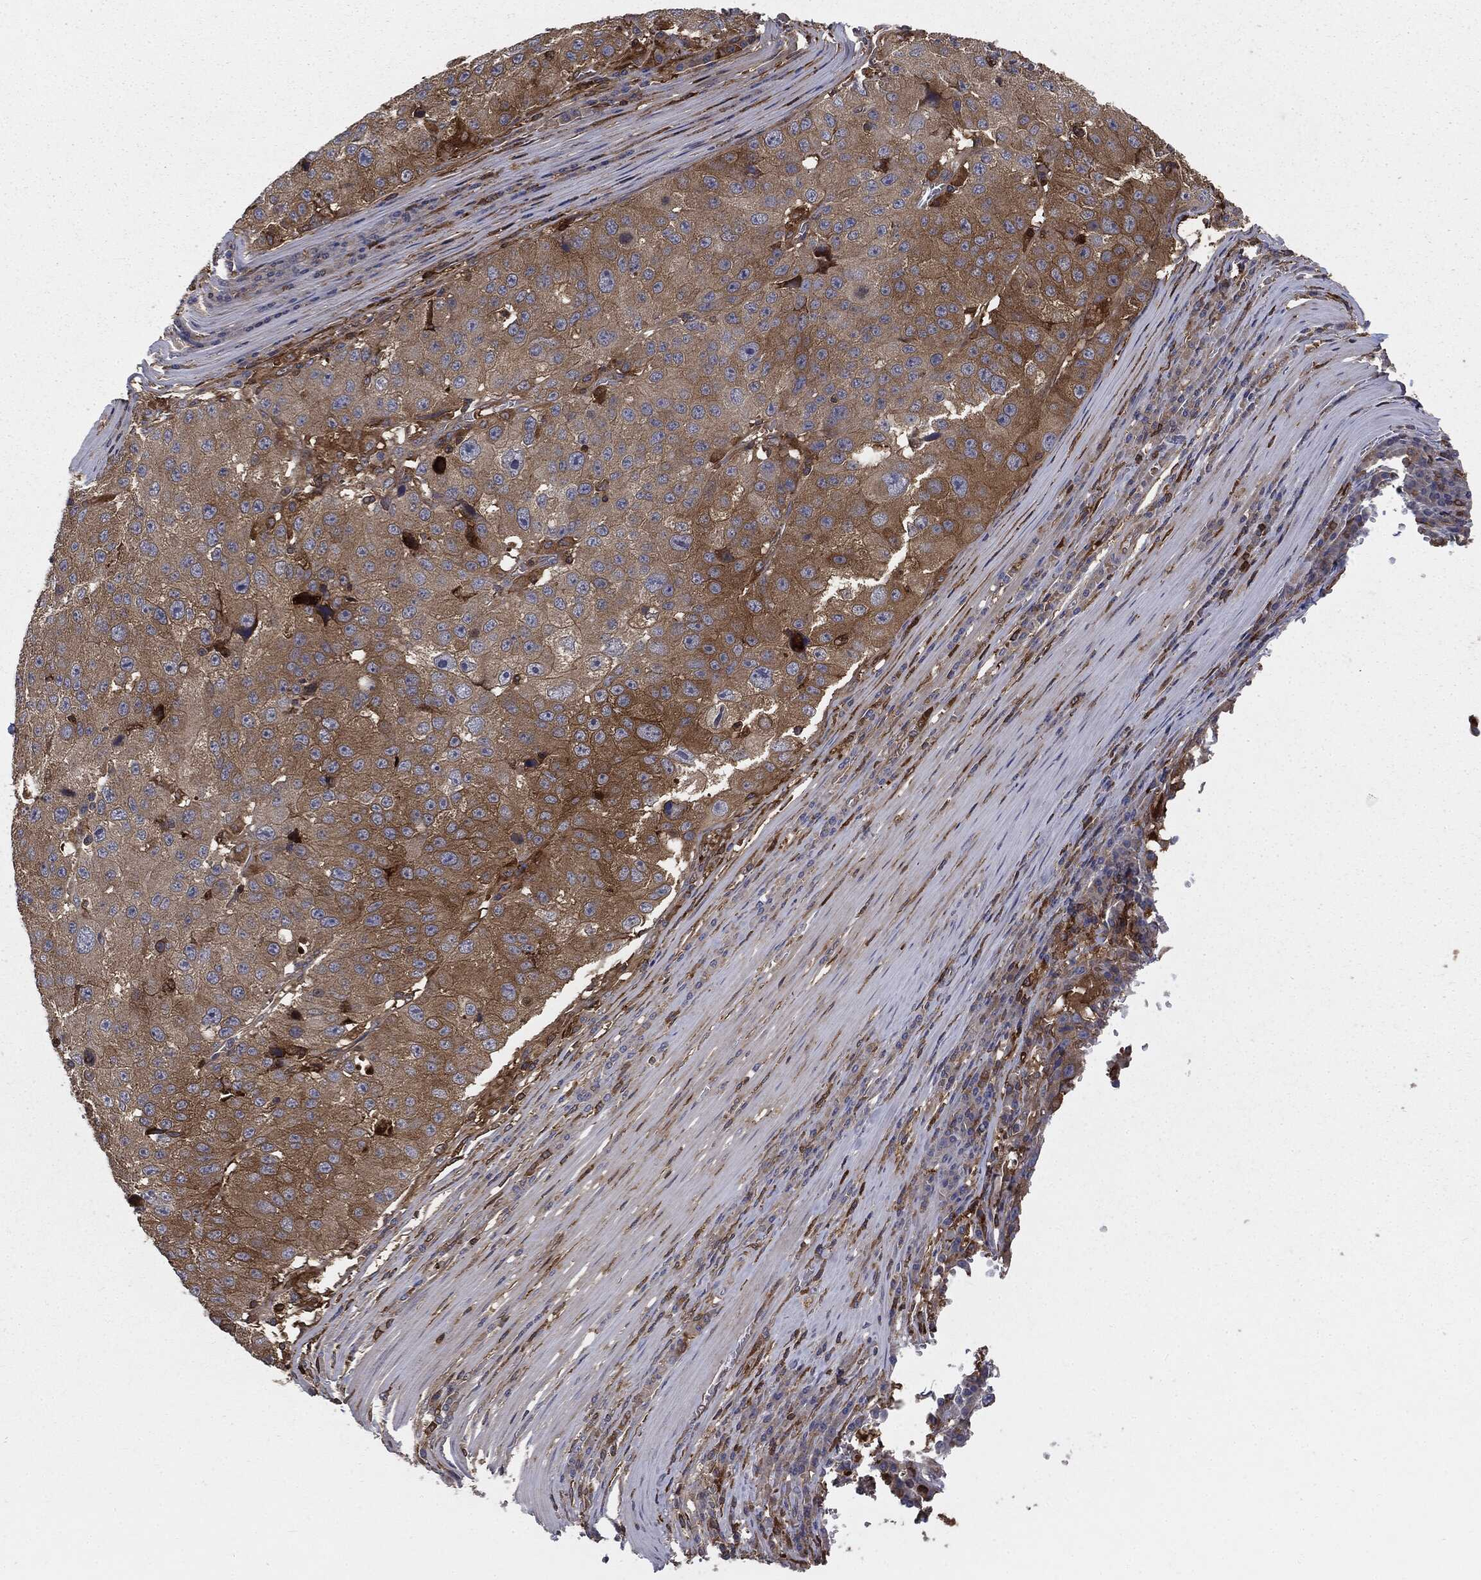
{"staining": {"intensity": "moderate", "quantity": "25%-75%", "location": "cytoplasmic/membranous"}, "tissue": "stomach cancer", "cell_type": "Tumor cells", "image_type": "cancer", "snomed": [{"axis": "morphology", "description": "Adenocarcinoma, NOS"}, {"axis": "topography", "description": "Stomach"}], "caption": "The image shows a brown stain indicating the presence of a protein in the cytoplasmic/membranous of tumor cells in stomach cancer.", "gene": "GNB5", "patient": {"sex": "male", "age": 71}}